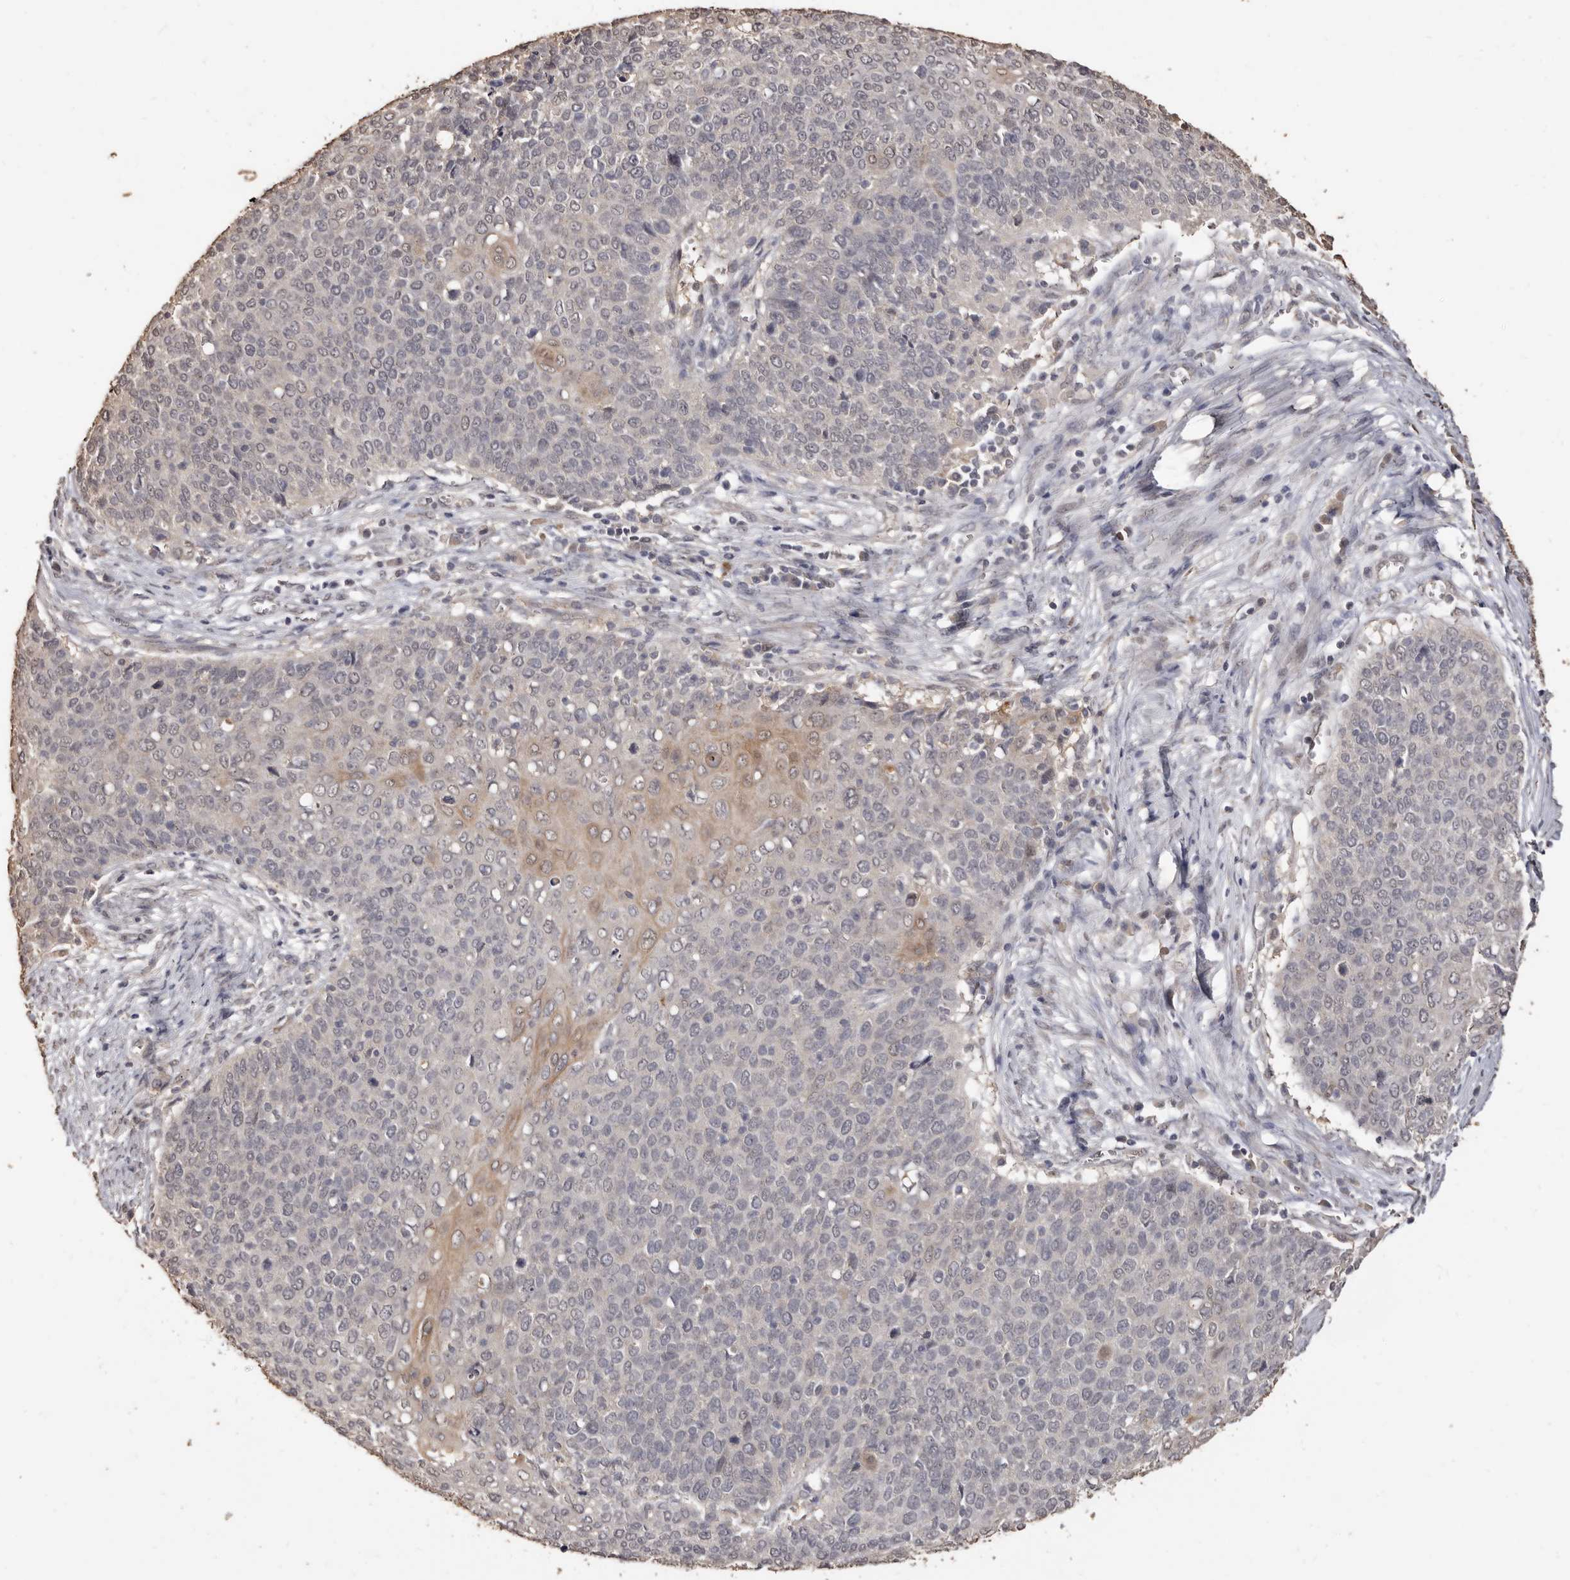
{"staining": {"intensity": "weak", "quantity": "<25%", "location": "cytoplasmic/membranous"}, "tissue": "cervical cancer", "cell_type": "Tumor cells", "image_type": "cancer", "snomed": [{"axis": "morphology", "description": "Squamous cell carcinoma, NOS"}, {"axis": "topography", "description": "Cervix"}], "caption": "Tumor cells show no significant protein positivity in squamous cell carcinoma (cervical).", "gene": "INAVA", "patient": {"sex": "female", "age": 39}}